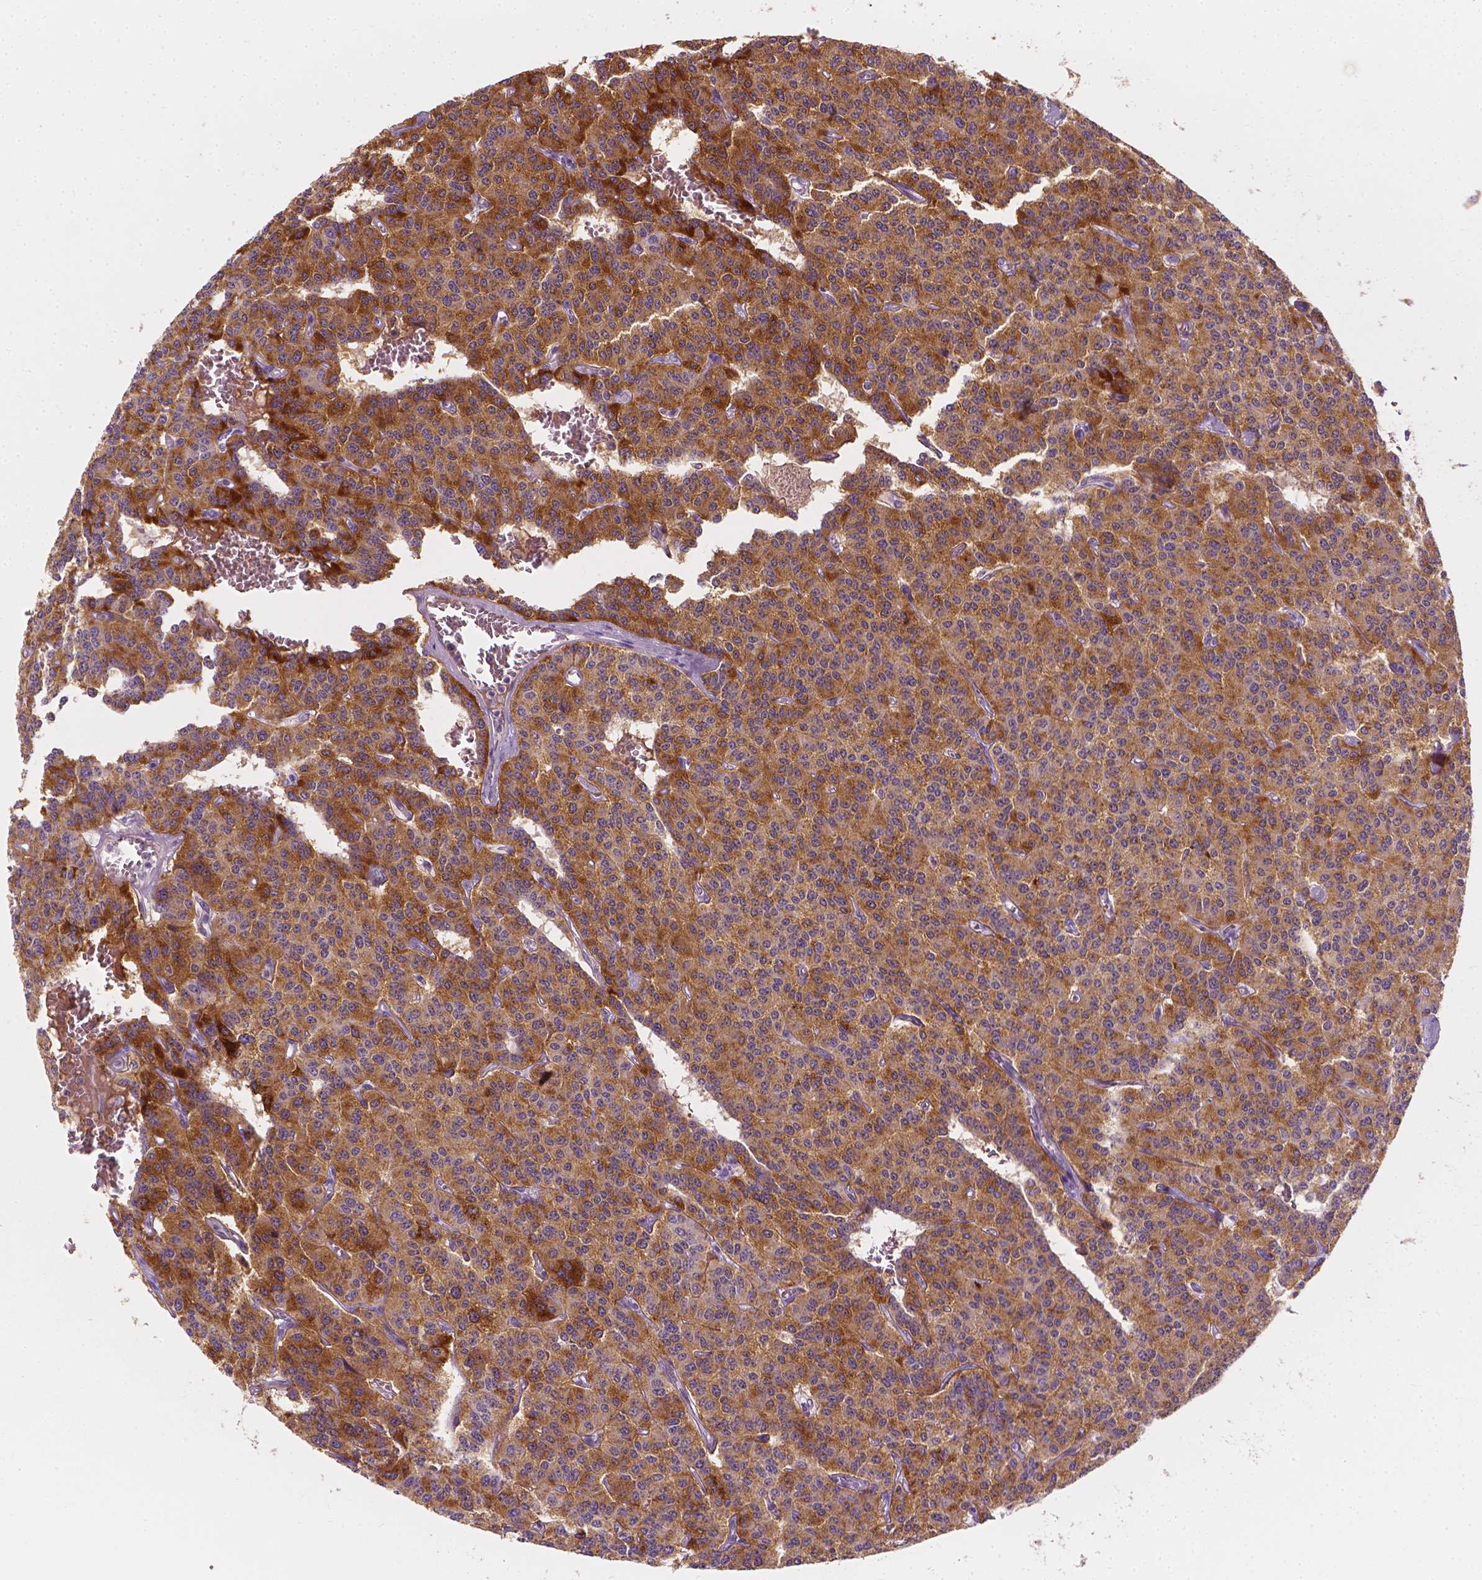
{"staining": {"intensity": "moderate", "quantity": ">75%", "location": "cytoplasmic/membranous"}, "tissue": "carcinoid", "cell_type": "Tumor cells", "image_type": "cancer", "snomed": [{"axis": "morphology", "description": "Carcinoid, malignant, NOS"}, {"axis": "topography", "description": "Lung"}], "caption": "This is an image of IHC staining of carcinoid (malignant), which shows moderate staining in the cytoplasmic/membranous of tumor cells.", "gene": "SCG3", "patient": {"sex": "female", "age": 71}}